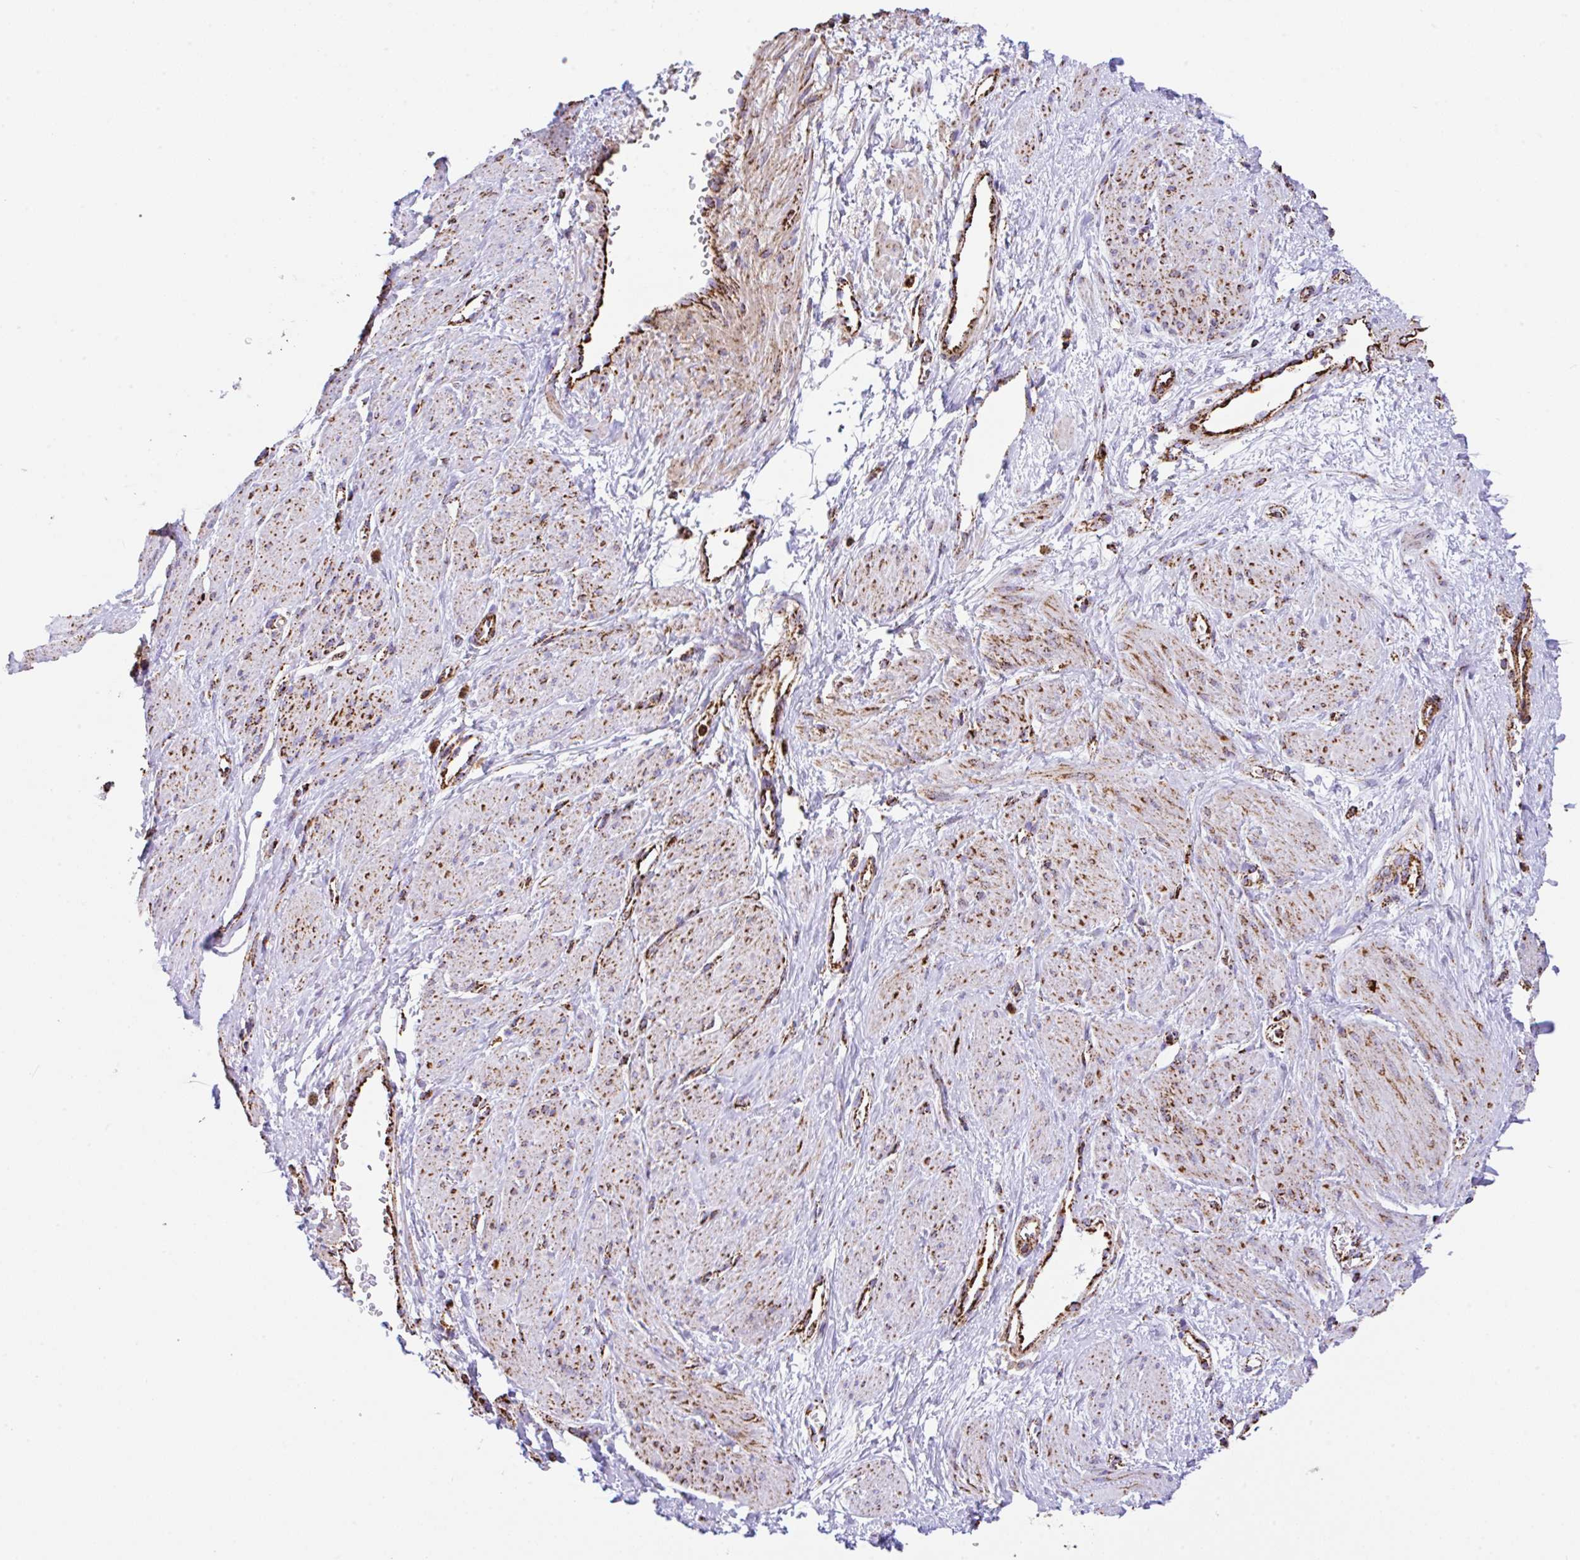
{"staining": {"intensity": "strong", "quantity": ">75%", "location": "cytoplasmic/membranous"}, "tissue": "smooth muscle", "cell_type": "Smooth muscle cells", "image_type": "normal", "snomed": [{"axis": "morphology", "description": "Normal tissue, NOS"}, {"axis": "topography", "description": "Smooth muscle"}, {"axis": "topography", "description": "Uterus"}], "caption": "Immunohistochemistry (IHC) micrograph of benign smooth muscle: human smooth muscle stained using immunohistochemistry demonstrates high levels of strong protein expression localized specifically in the cytoplasmic/membranous of smooth muscle cells, appearing as a cytoplasmic/membranous brown color.", "gene": "ANKRD33B", "patient": {"sex": "female", "age": 39}}